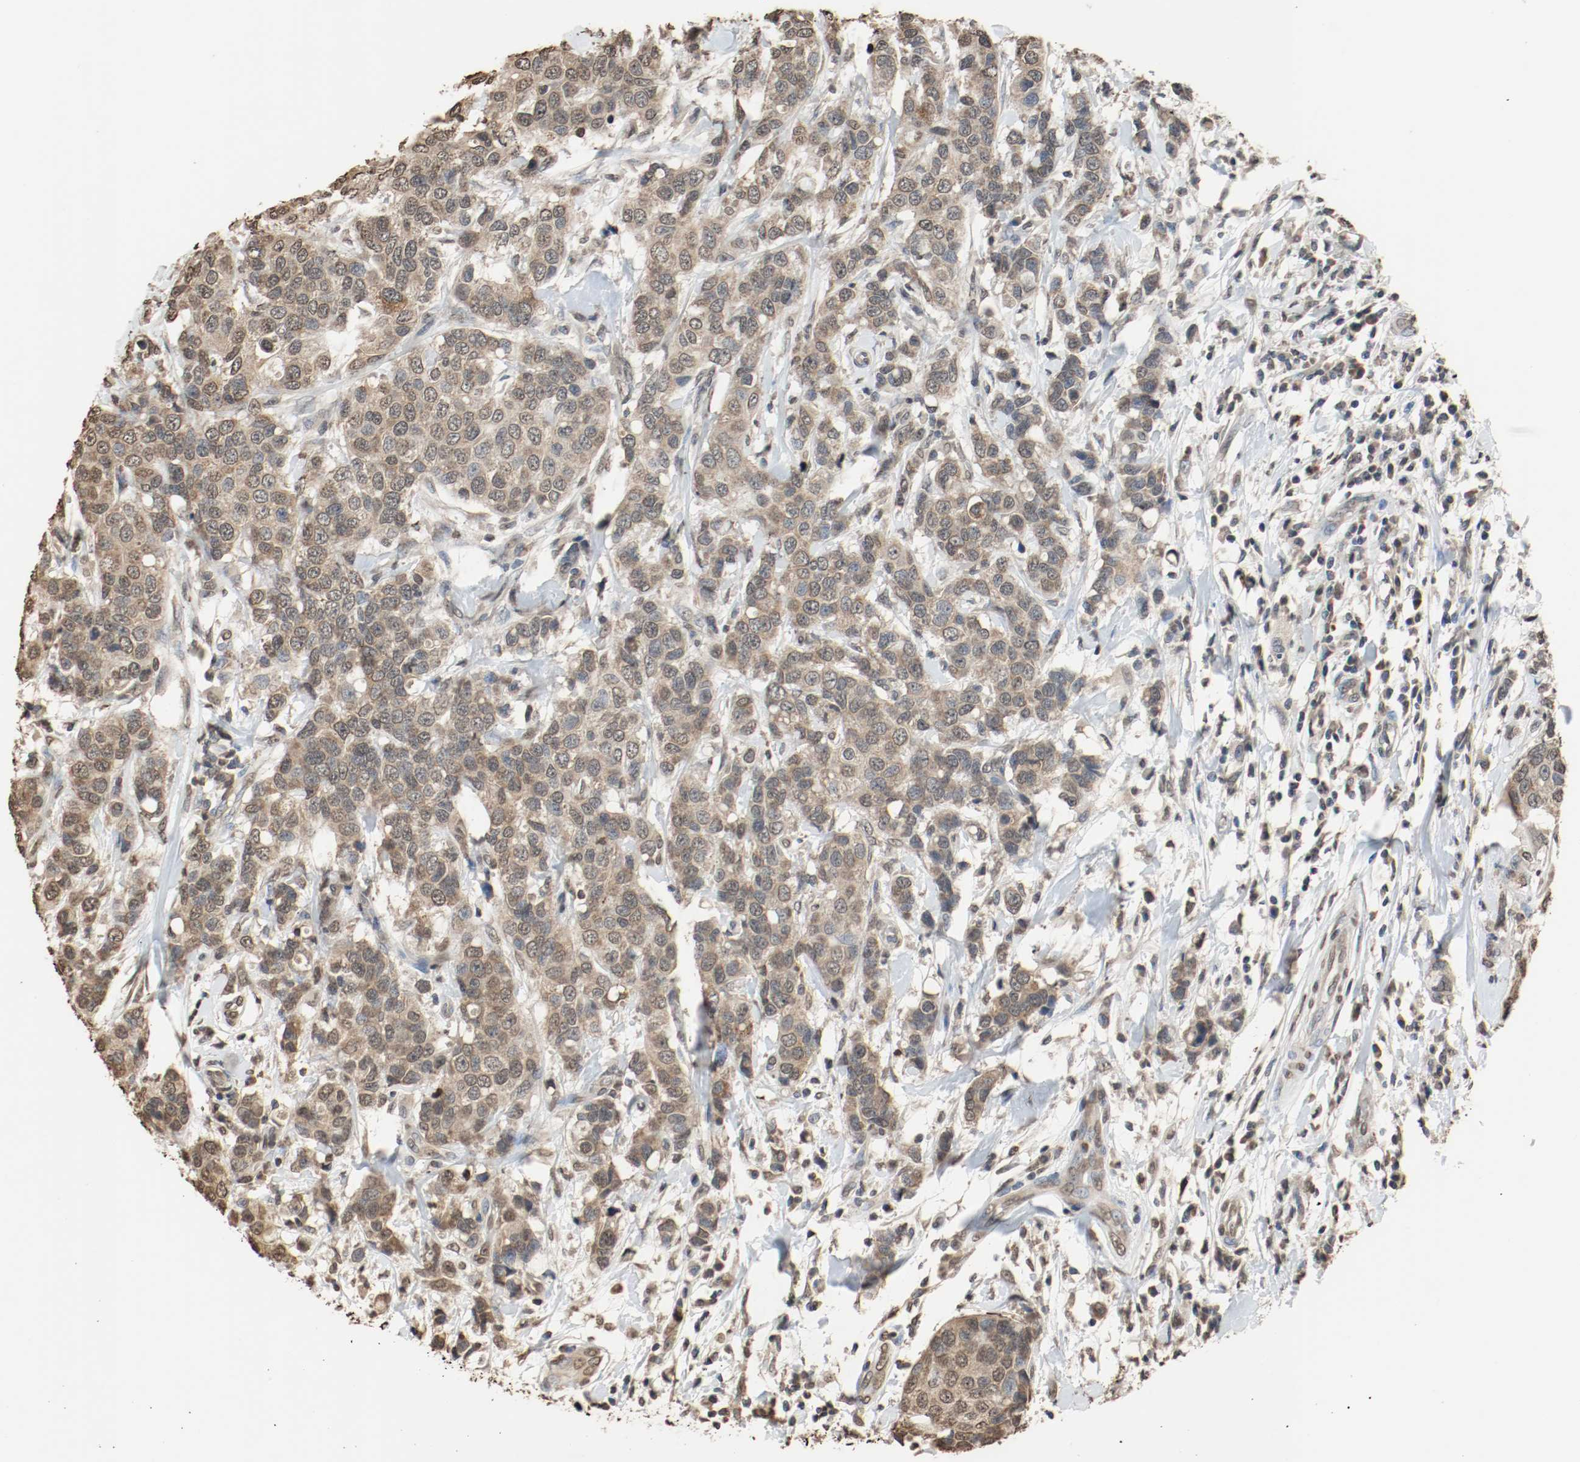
{"staining": {"intensity": "moderate", "quantity": ">75%", "location": "cytoplasmic/membranous"}, "tissue": "breast cancer", "cell_type": "Tumor cells", "image_type": "cancer", "snomed": [{"axis": "morphology", "description": "Duct carcinoma"}, {"axis": "topography", "description": "Breast"}], "caption": "Brown immunohistochemical staining in breast cancer demonstrates moderate cytoplasmic/membranous expression in approximately >75% of tumor cells. Nuclei are stained in blue.", "gene": "RTN4", "patient": {"sex": "female", "age": 27}}